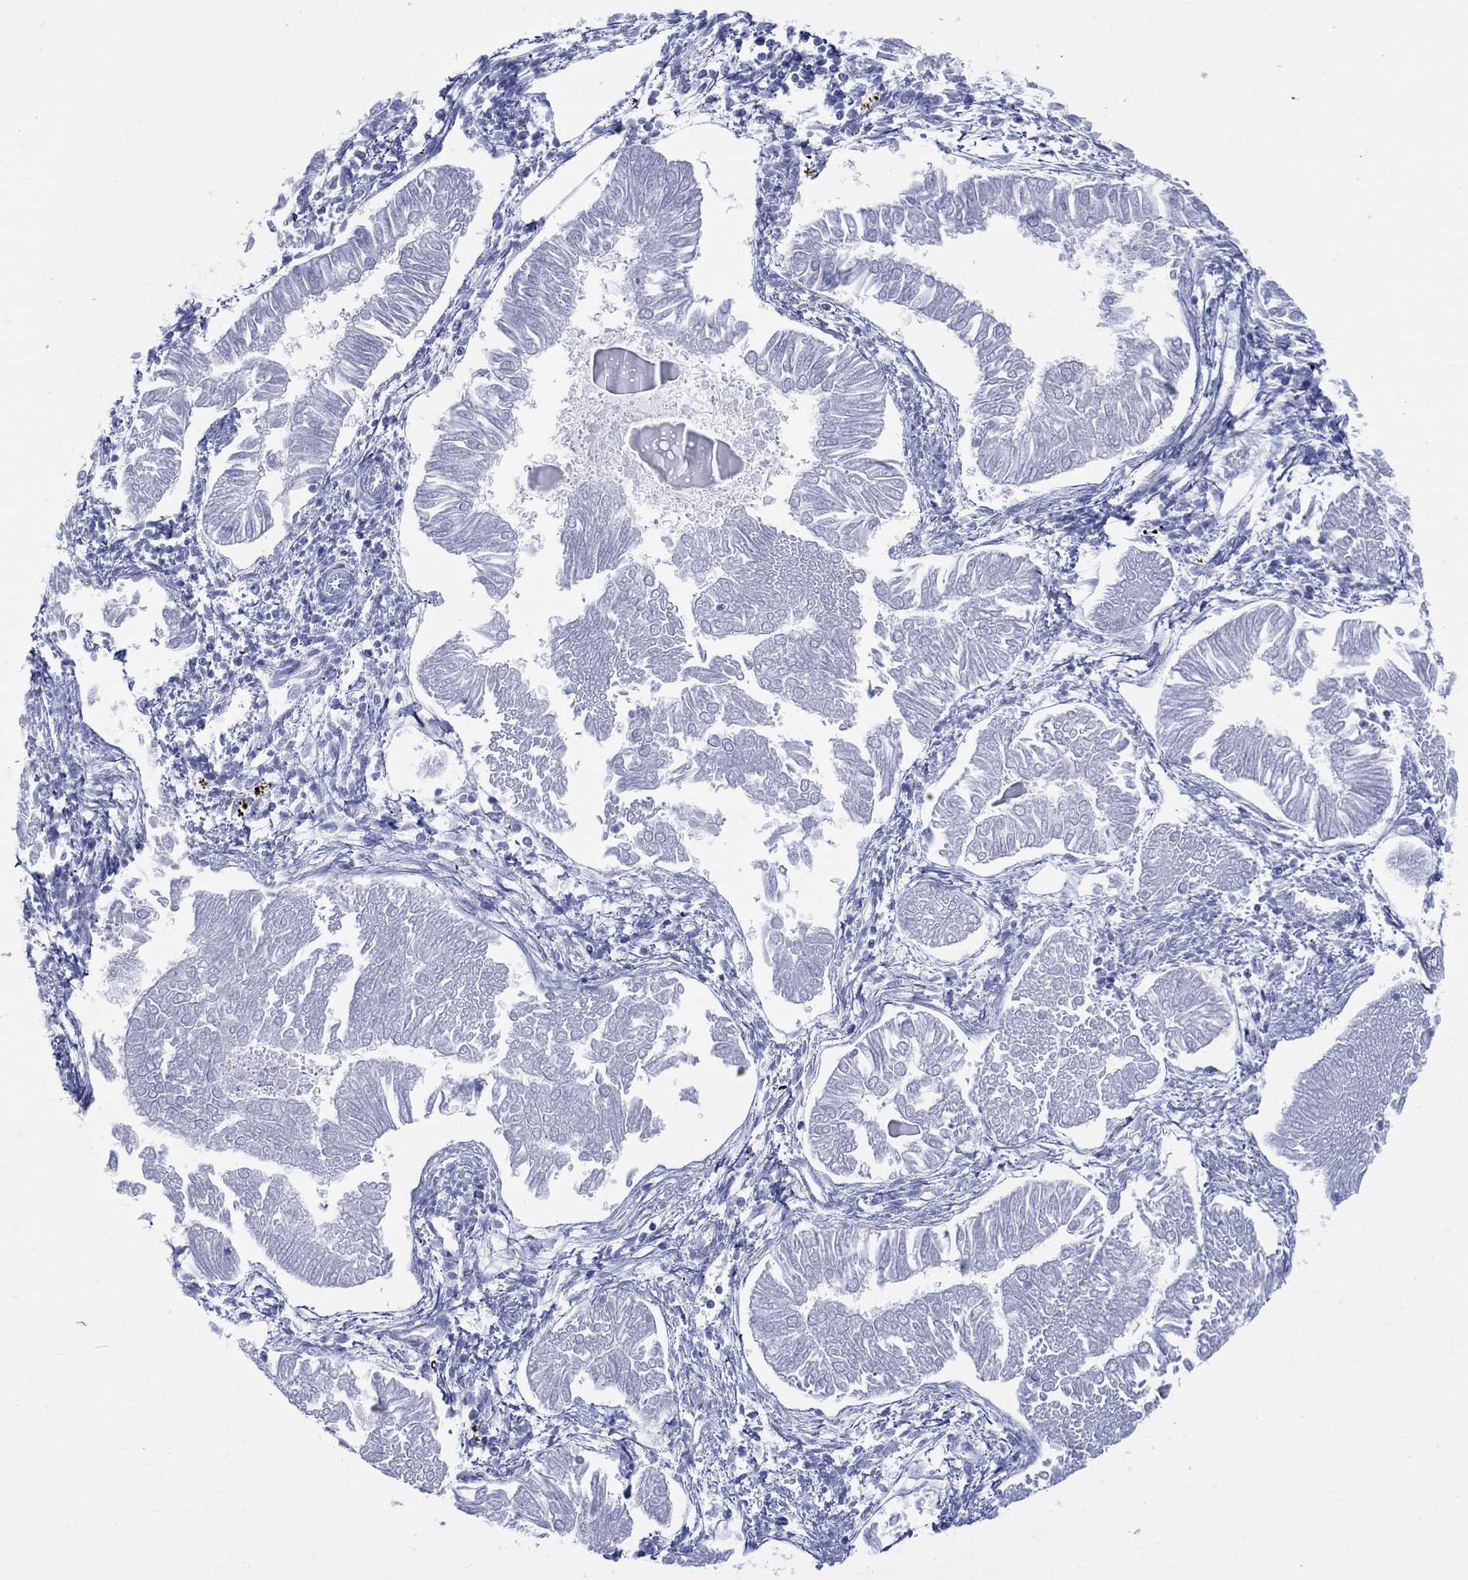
{"staining": {"intensity": "negative", "quantity": "none", "location": "none"}, "tissue": "endometrial cancer", "cell_type": "Tumor cells", "image_type": "cancer", "snomed": [{"axis": "morphology", "description": "Adenocarcinoma, NOS"}, {"axis": "topography", "description": "Endometrium"}], "caption": "Tumor cells show no significant protein positivity in endometrial cancer (adenocarcinoma).", "gene": "LRRD1", "patient": {"sex": "female", "age": 53}}